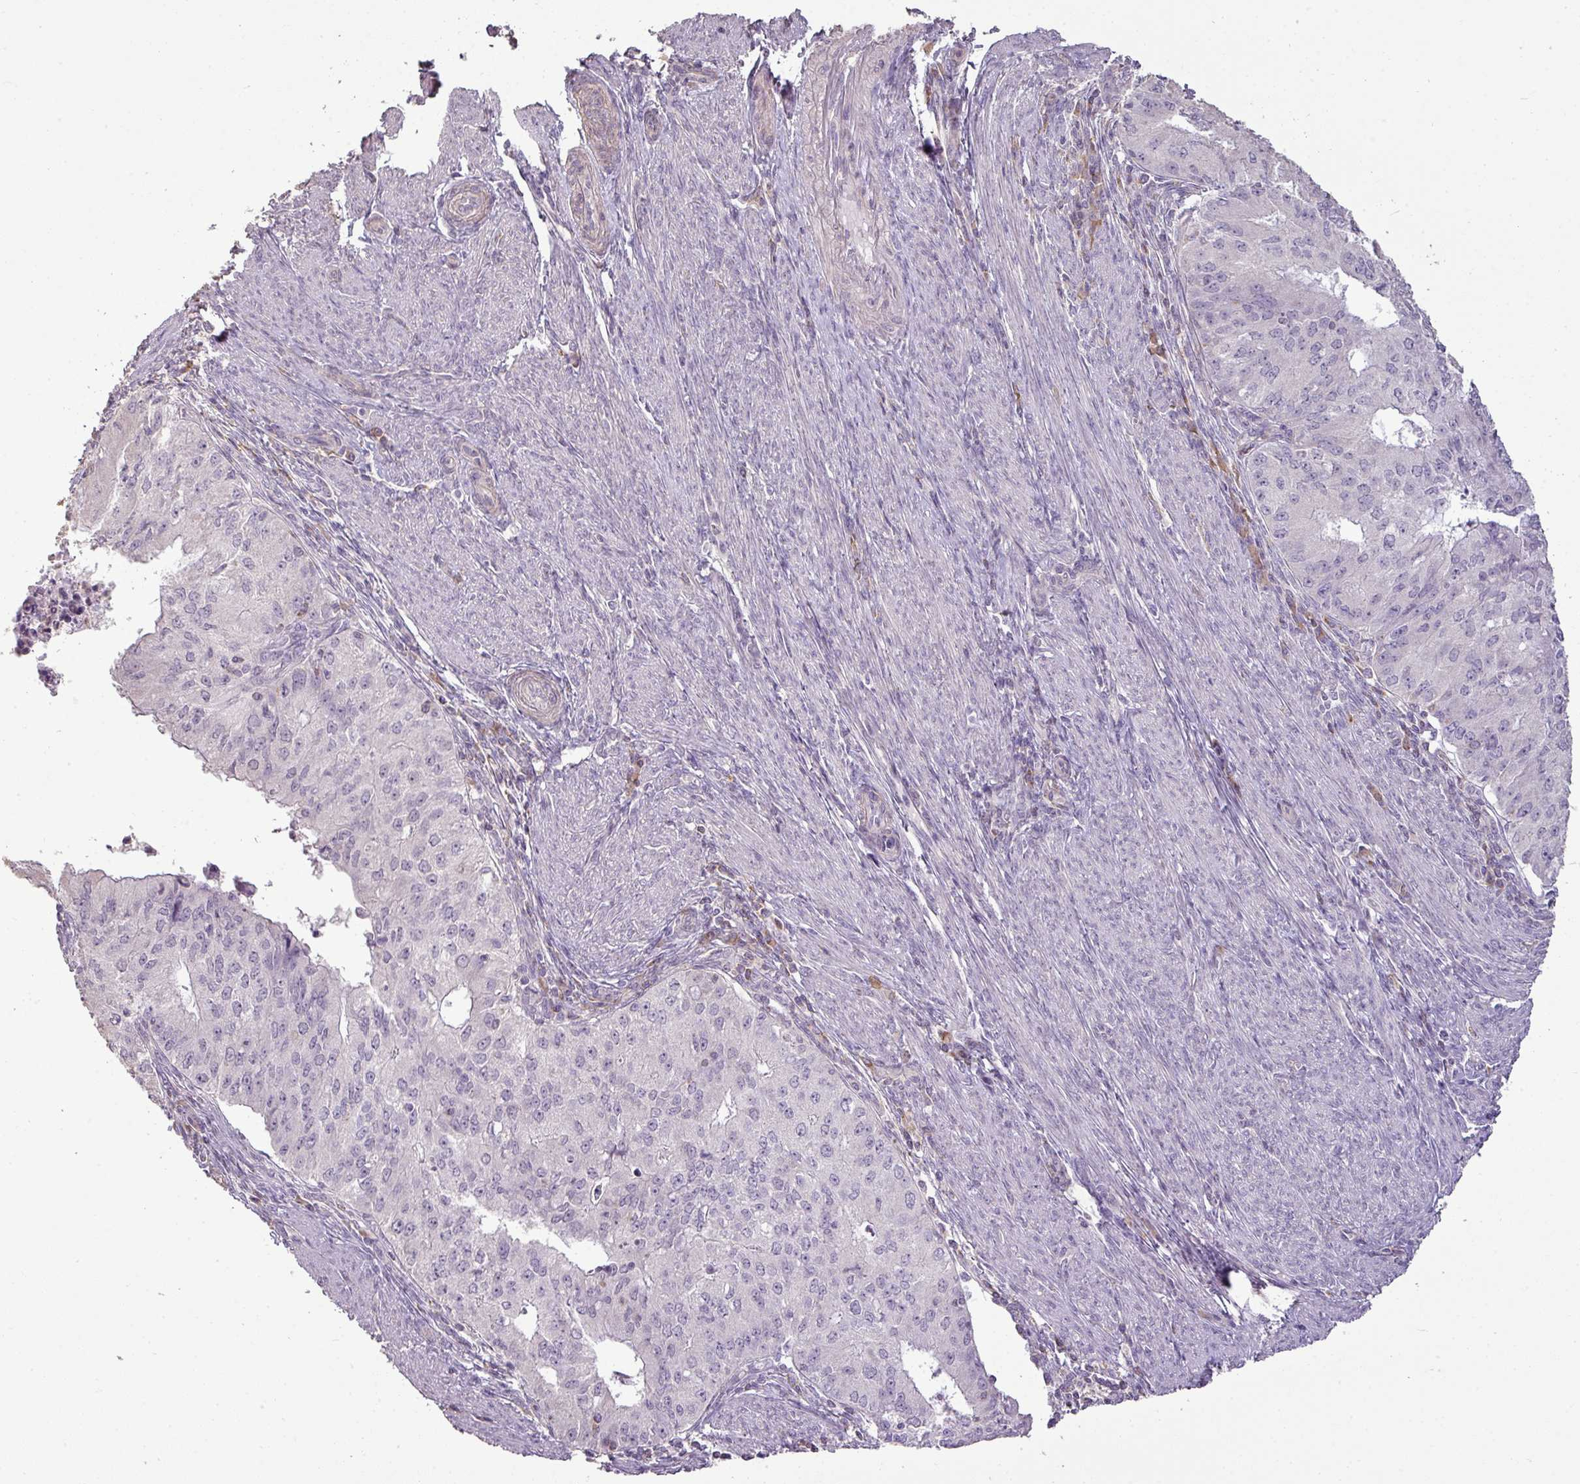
{"staining": {"intensity": "negative", "quantity": "none", "location": "none"}, "tissue": "endometrial cancer", "cell_type": "Tumor cells", "image_type": "cancer", "snomed": [{"axis": "morphology", "description": "Adenocarcinoma, NOS"}, {"axis": "topography", "description": "Endometrium"}], "caption": "The immunohistochemistry (IHC) photomicrograph has no significant staining in tumor cells of endometrial cancer tissue.", "gene": "LY9", "patient": {"sex": "female", "age": 50}}